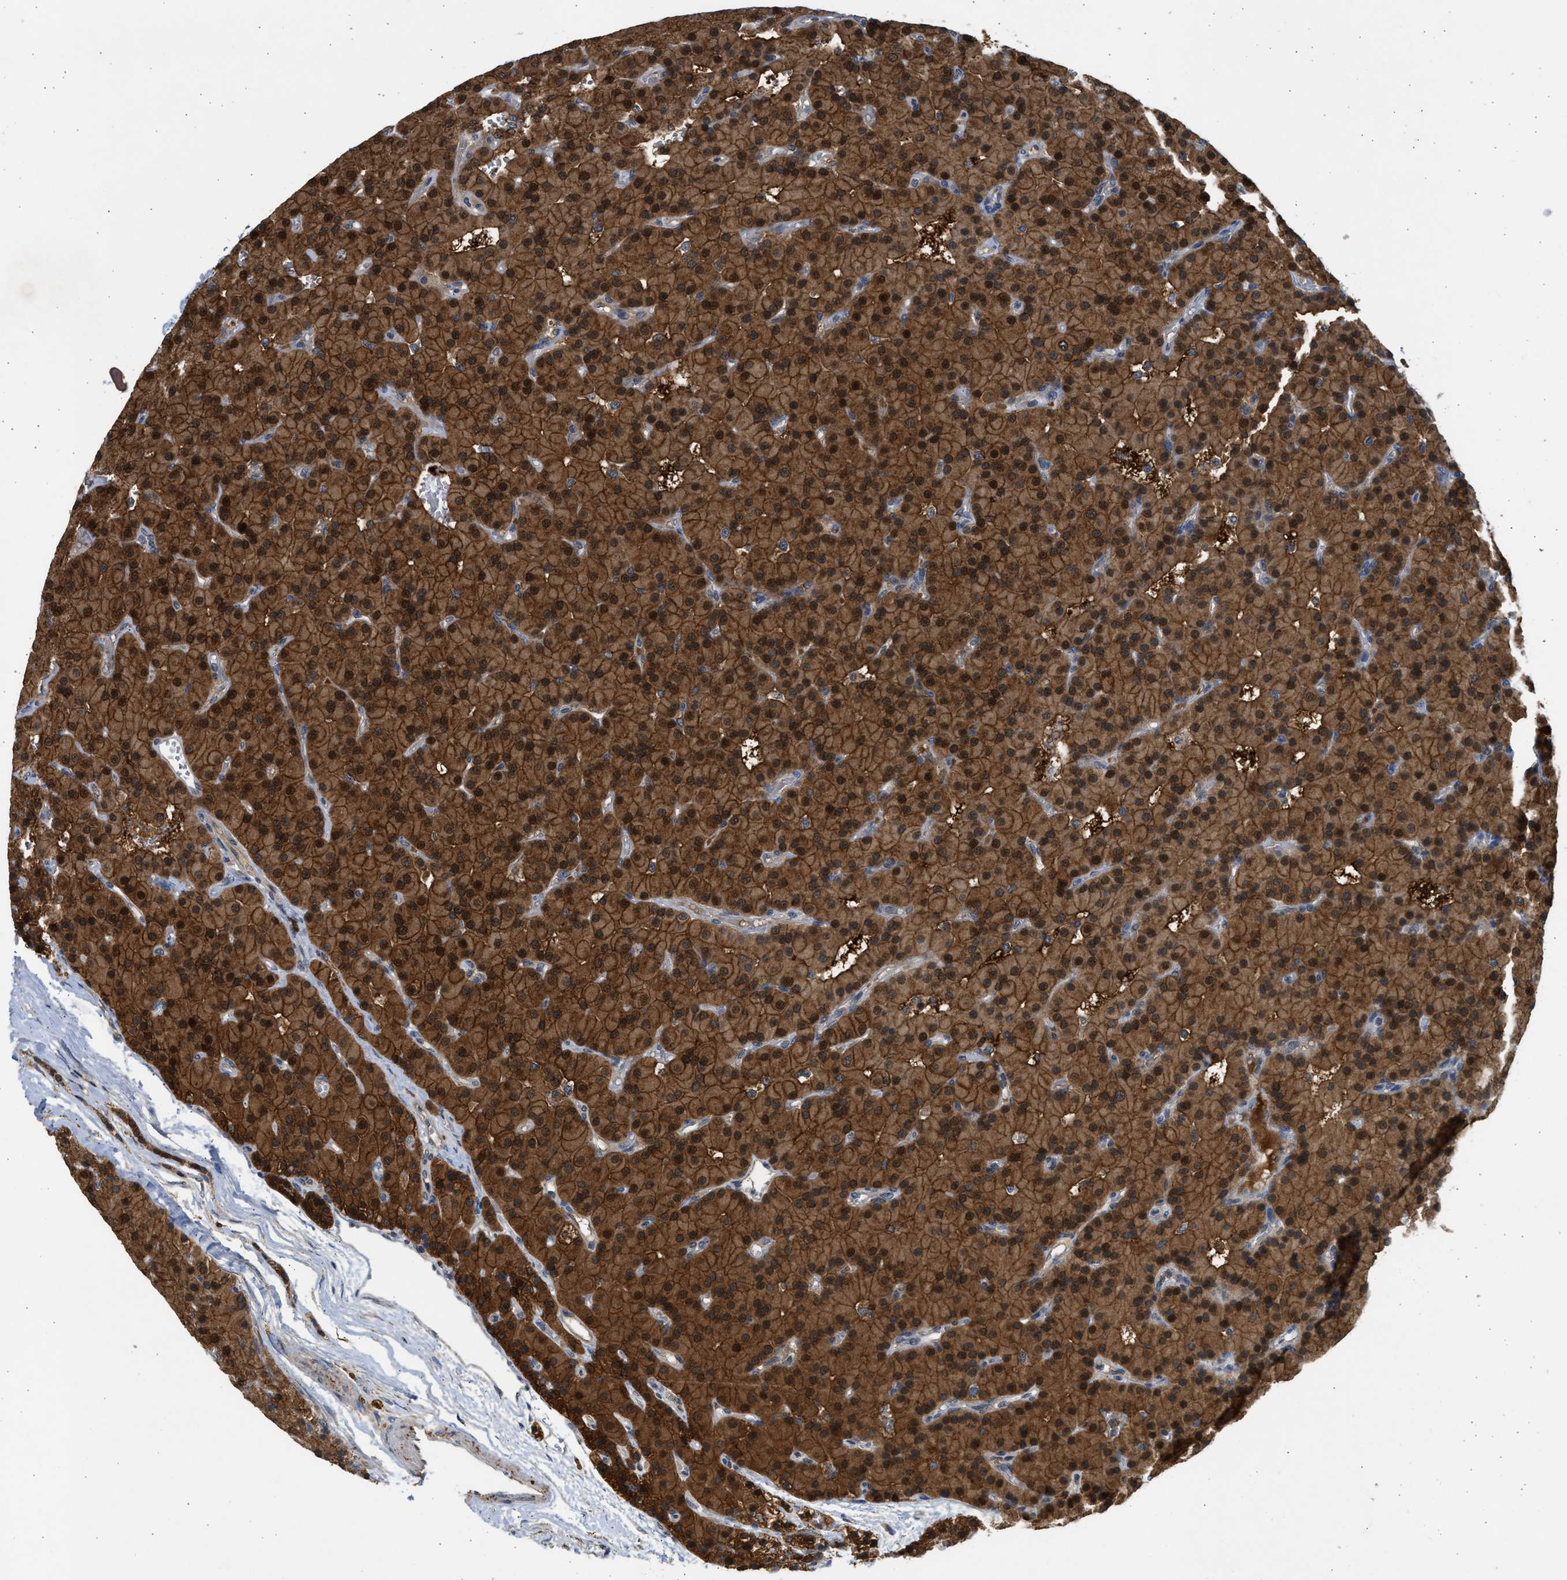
{"staining": {"intensity": "strong", "quantity": ">75%", "location": "cytoplasmic/membranous,nuclear"}, "tissue": "parathyroid gland", "cell_type": "Glandular cells", "image_type": "normal", "snomed": [{"axis": "morphology", "description": "Normal tissue, NOS"}, {"axis": "morphology", "description": "Adenoma, NOS"}, {"axis": "topography", "description": "Parathyroid gland"}], "caption": "Parathyroid gland stained for a protein (brown) displays strong cytoplasmic/membranous,nuclear positive positivity in approximately >75% of glandular cells.", "gene": "MAPK7", "patient": {"sex": "male", "age": 75}}